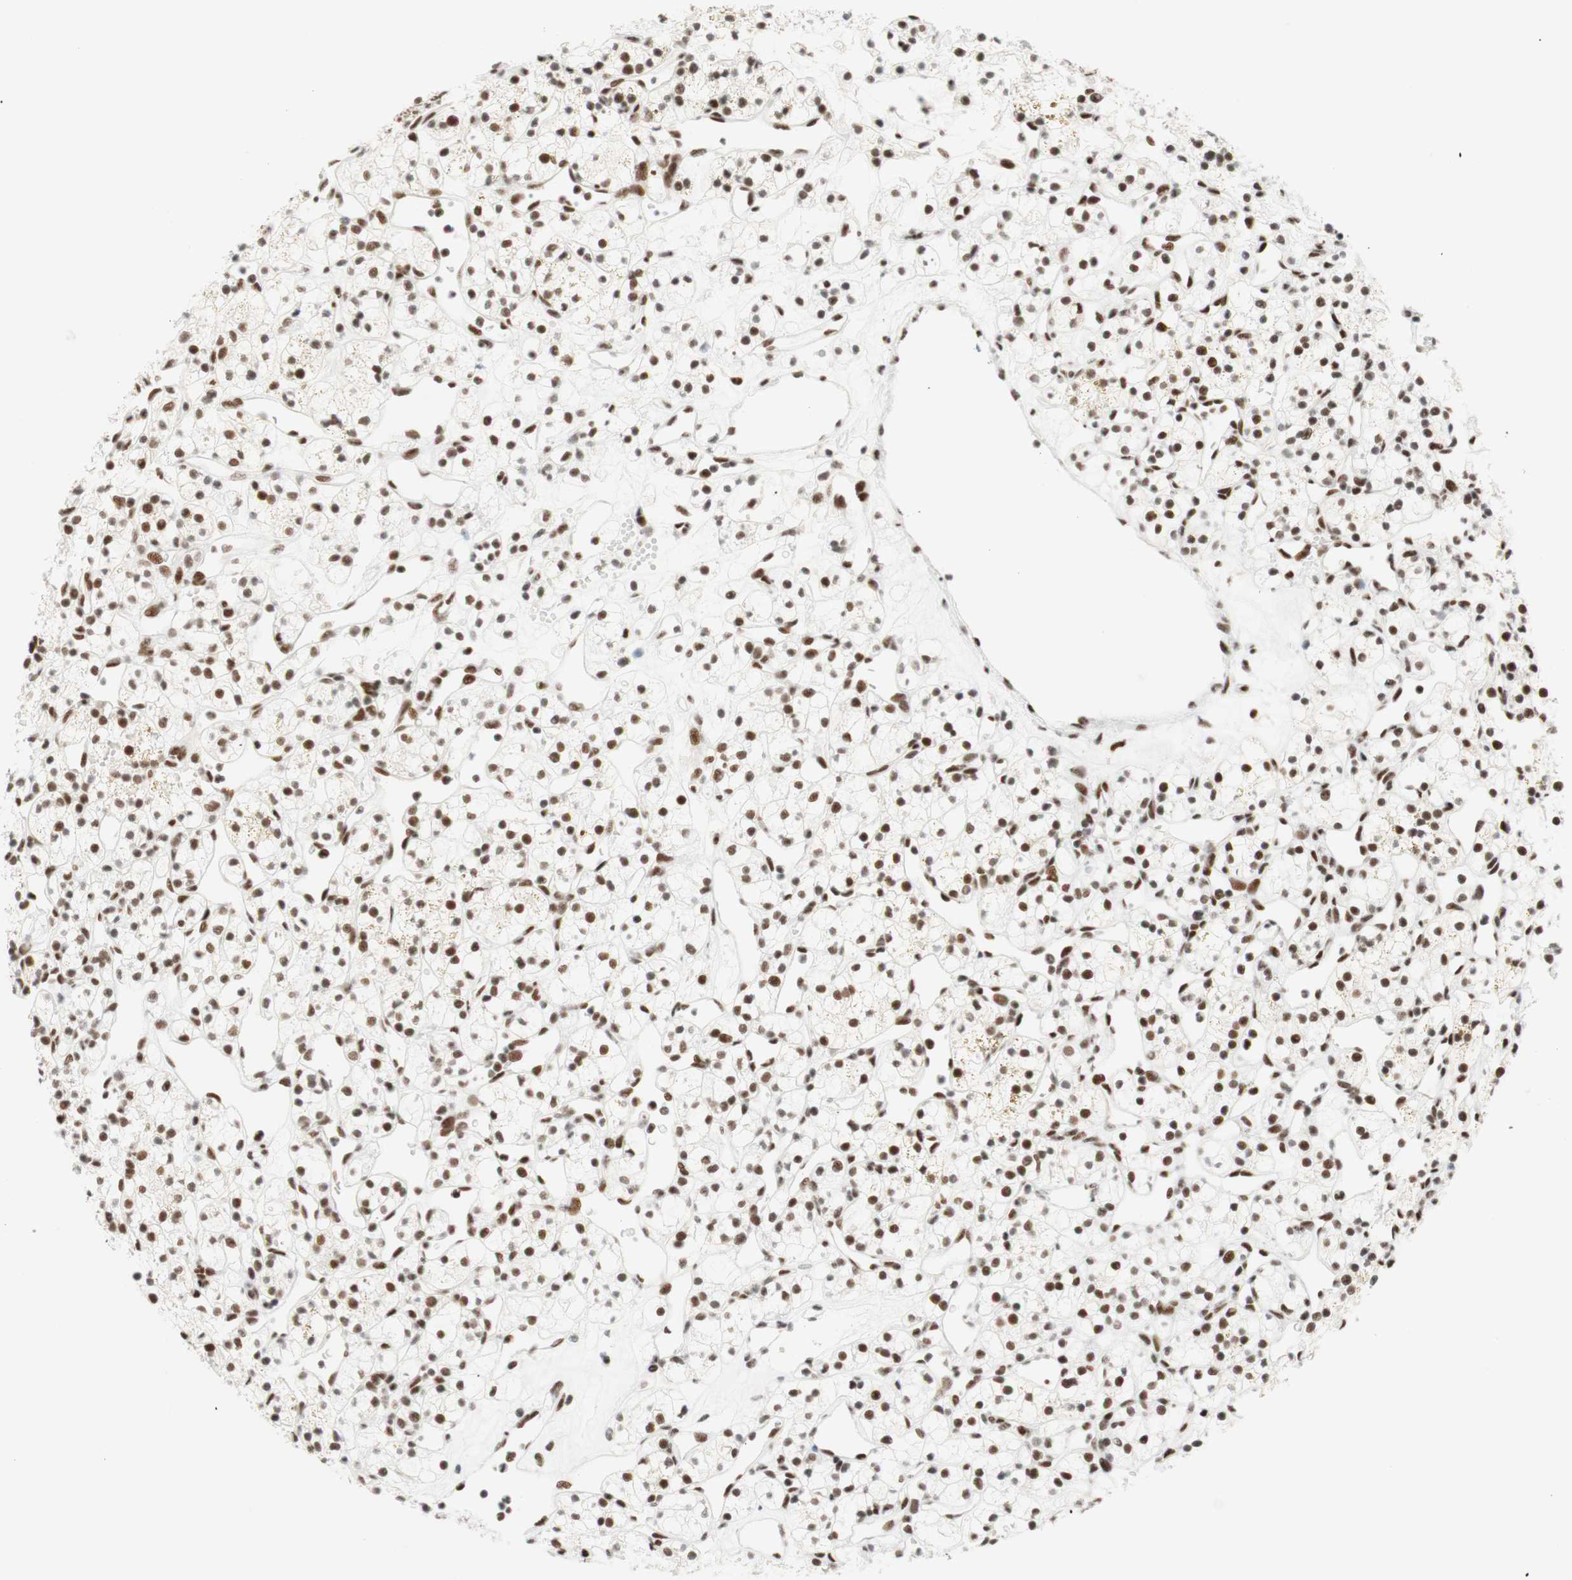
{"staining": {"intensity": "moderate", "quantity": "25%-75%", "location": "nuclear"}, "tissue": "renal cancer", "cell_type": "Tumor cells", "image_type": "cancer", "snomed": [{"axis": "morphology", "description": "Adenocarcinoma, NOS"}, {"axis": "topography", "description": "Kidney"}], "caption": "The micrograph displays immunohistochemical staining of renal cancer (adenocarcinoma). There is moderate nuclear expression is appreciated in approximately 25%-75% of tumor cells.", "gene": "RNF20", "patient": {"sex": "female", "age": 60}}